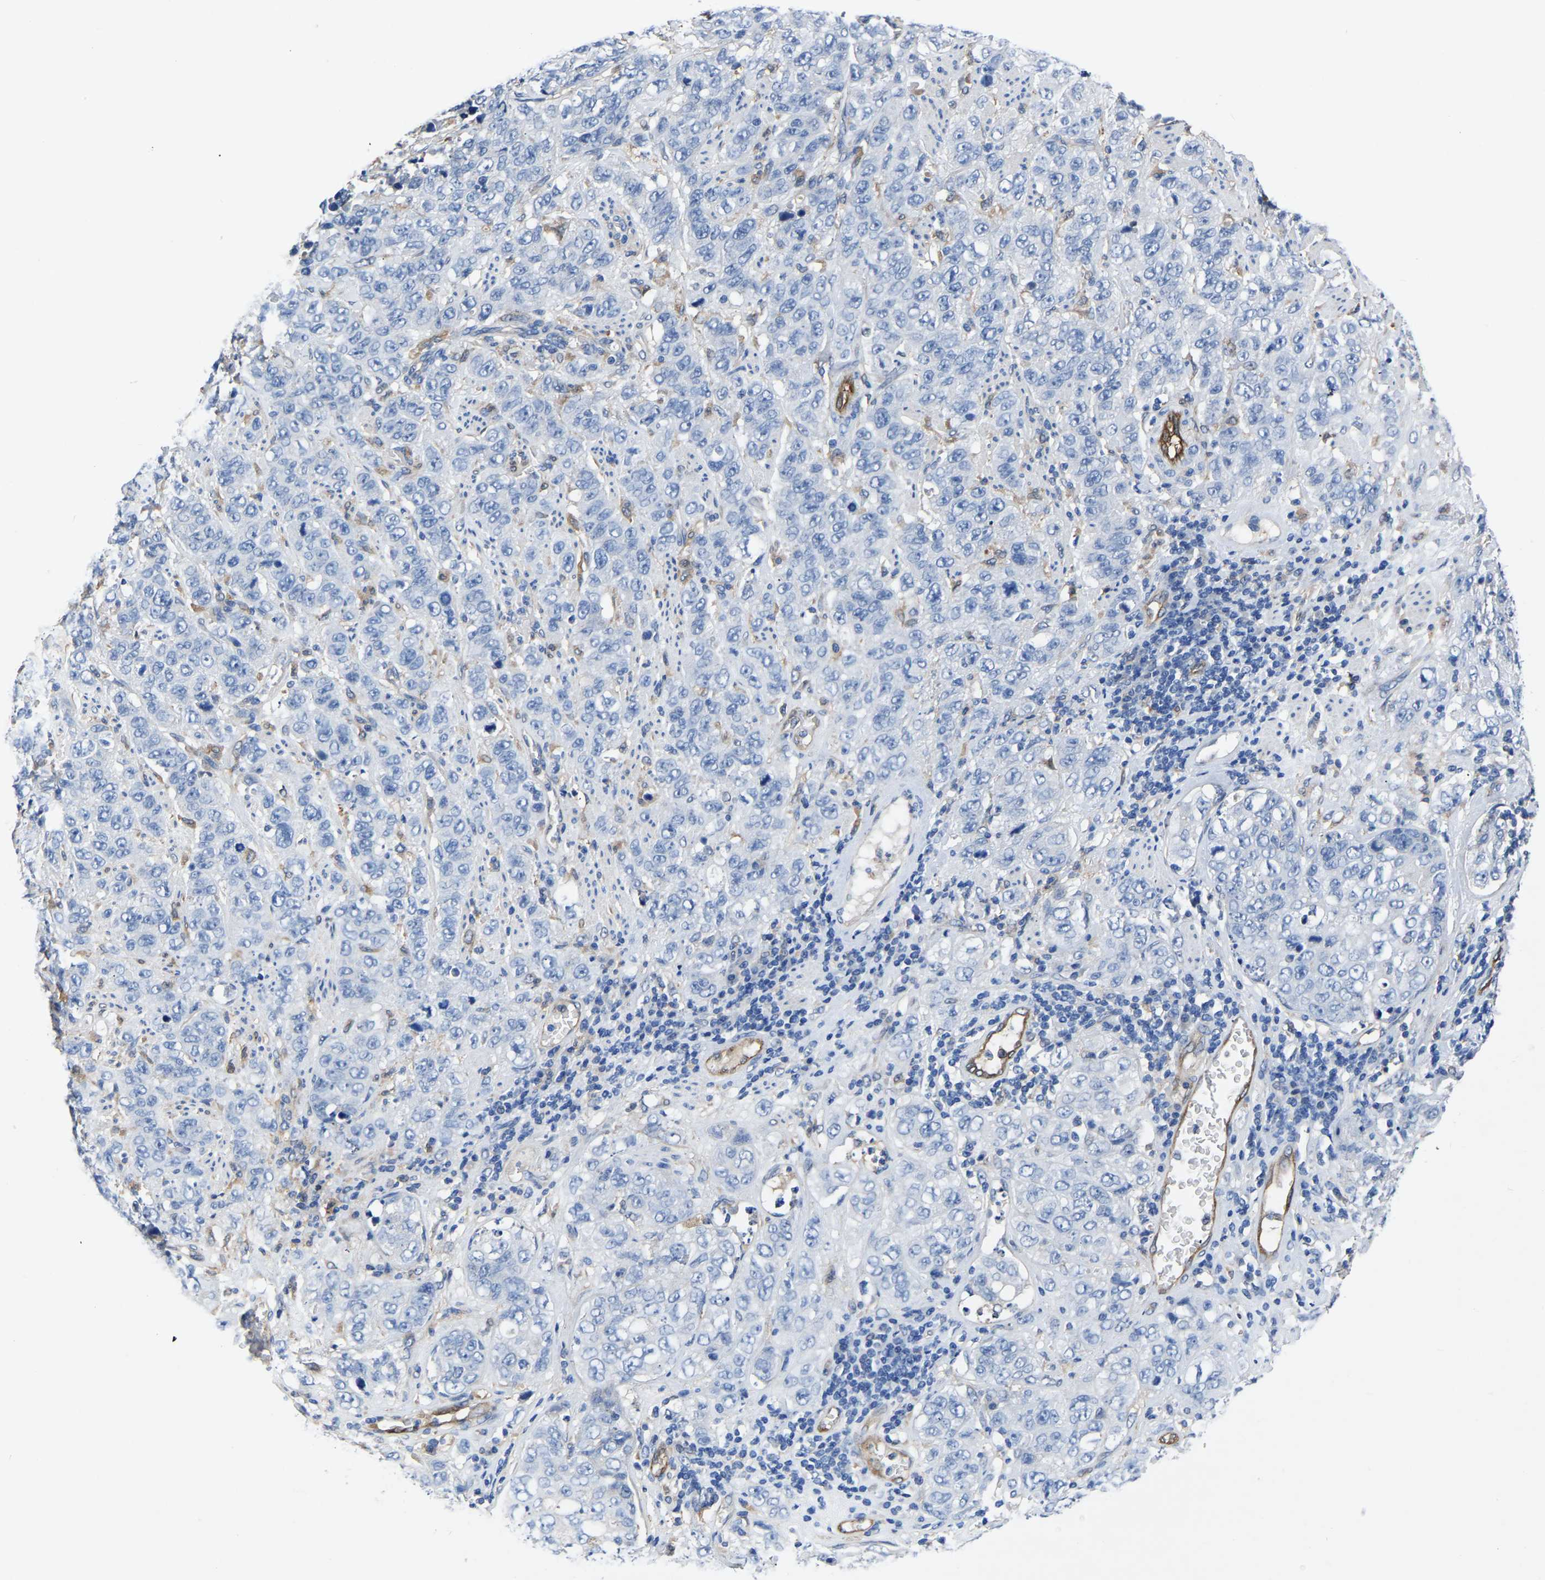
{"staining": {"intensity": "negative", "quantity": "none", "location": "none"}, "tissue": "stomach cancer", "cell_type": "Tumor cells", "image_type": "cancer", "snomed": [{"axis": "morphology", "description": "Adenocarcinoma, NOS"}, {"axis": "topography", "description": "Stomach"}], "caption": "Stomach cancer (adenocarcinoma) stained for a protein using IHC shows no staining tumor cells.", "gene": "ATG2B", "patient": {"sex": "male", "age": 48}}